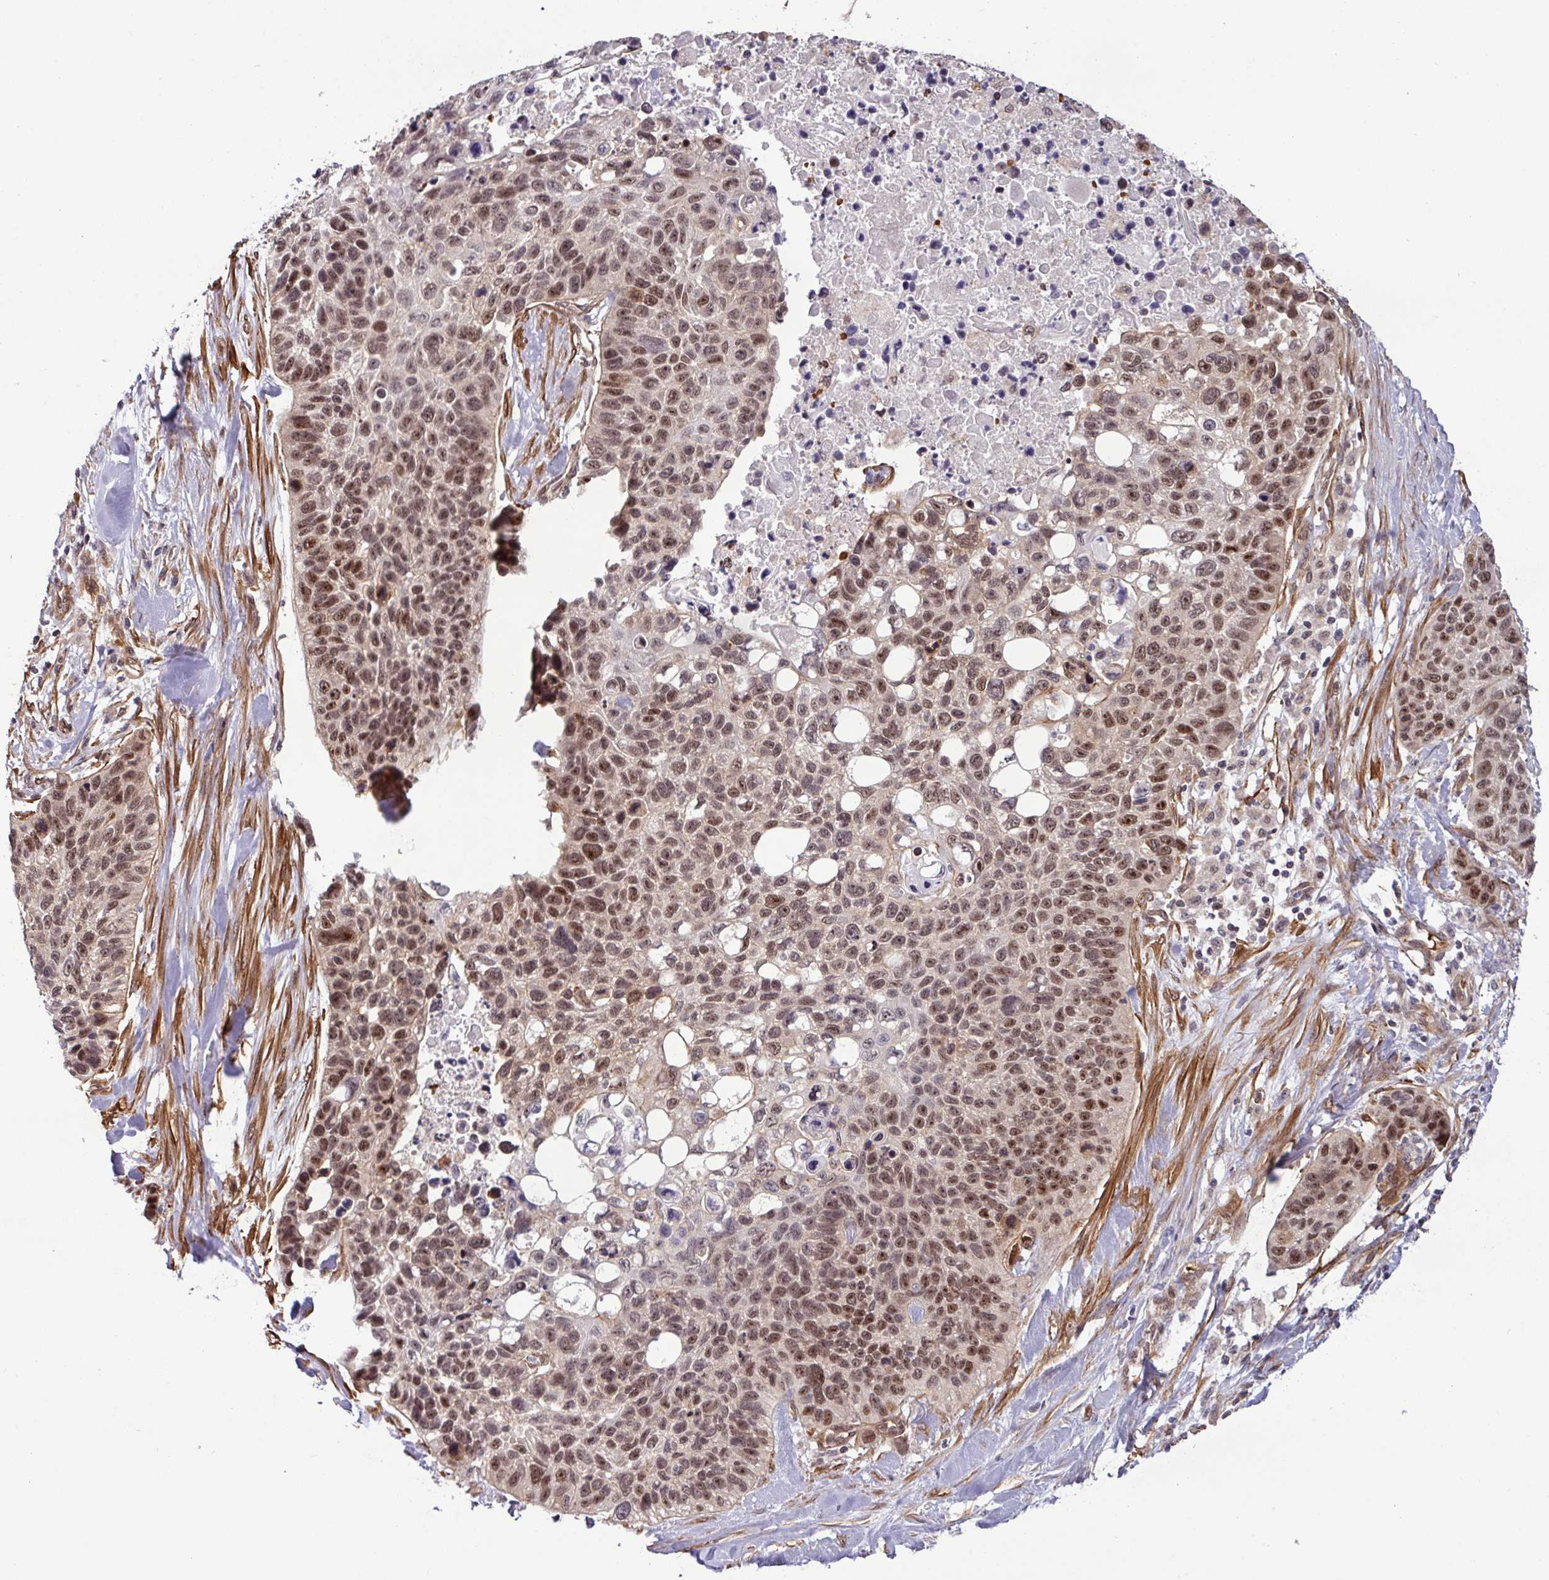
{"staining": {"intensity": "moderate", "quantity": ">75%", "location": "nuclear"}, "tissue": "lung cancer", "cell_type": "Tumor cells", "image_type": "cancer", "snomed": [{"axis": "morphology", "description": "Squamous cell carcinoma, NOS"}, {"axis": "topography", "description": "Lung"}], "caption": "Human squamous cell carcinoma (lung) stained with a brown dye shows moderate nuclear positive expression in about >75% of tumor cells.", "gene": "C7orf50", "patient": {"sex": "male", "age": 62}}